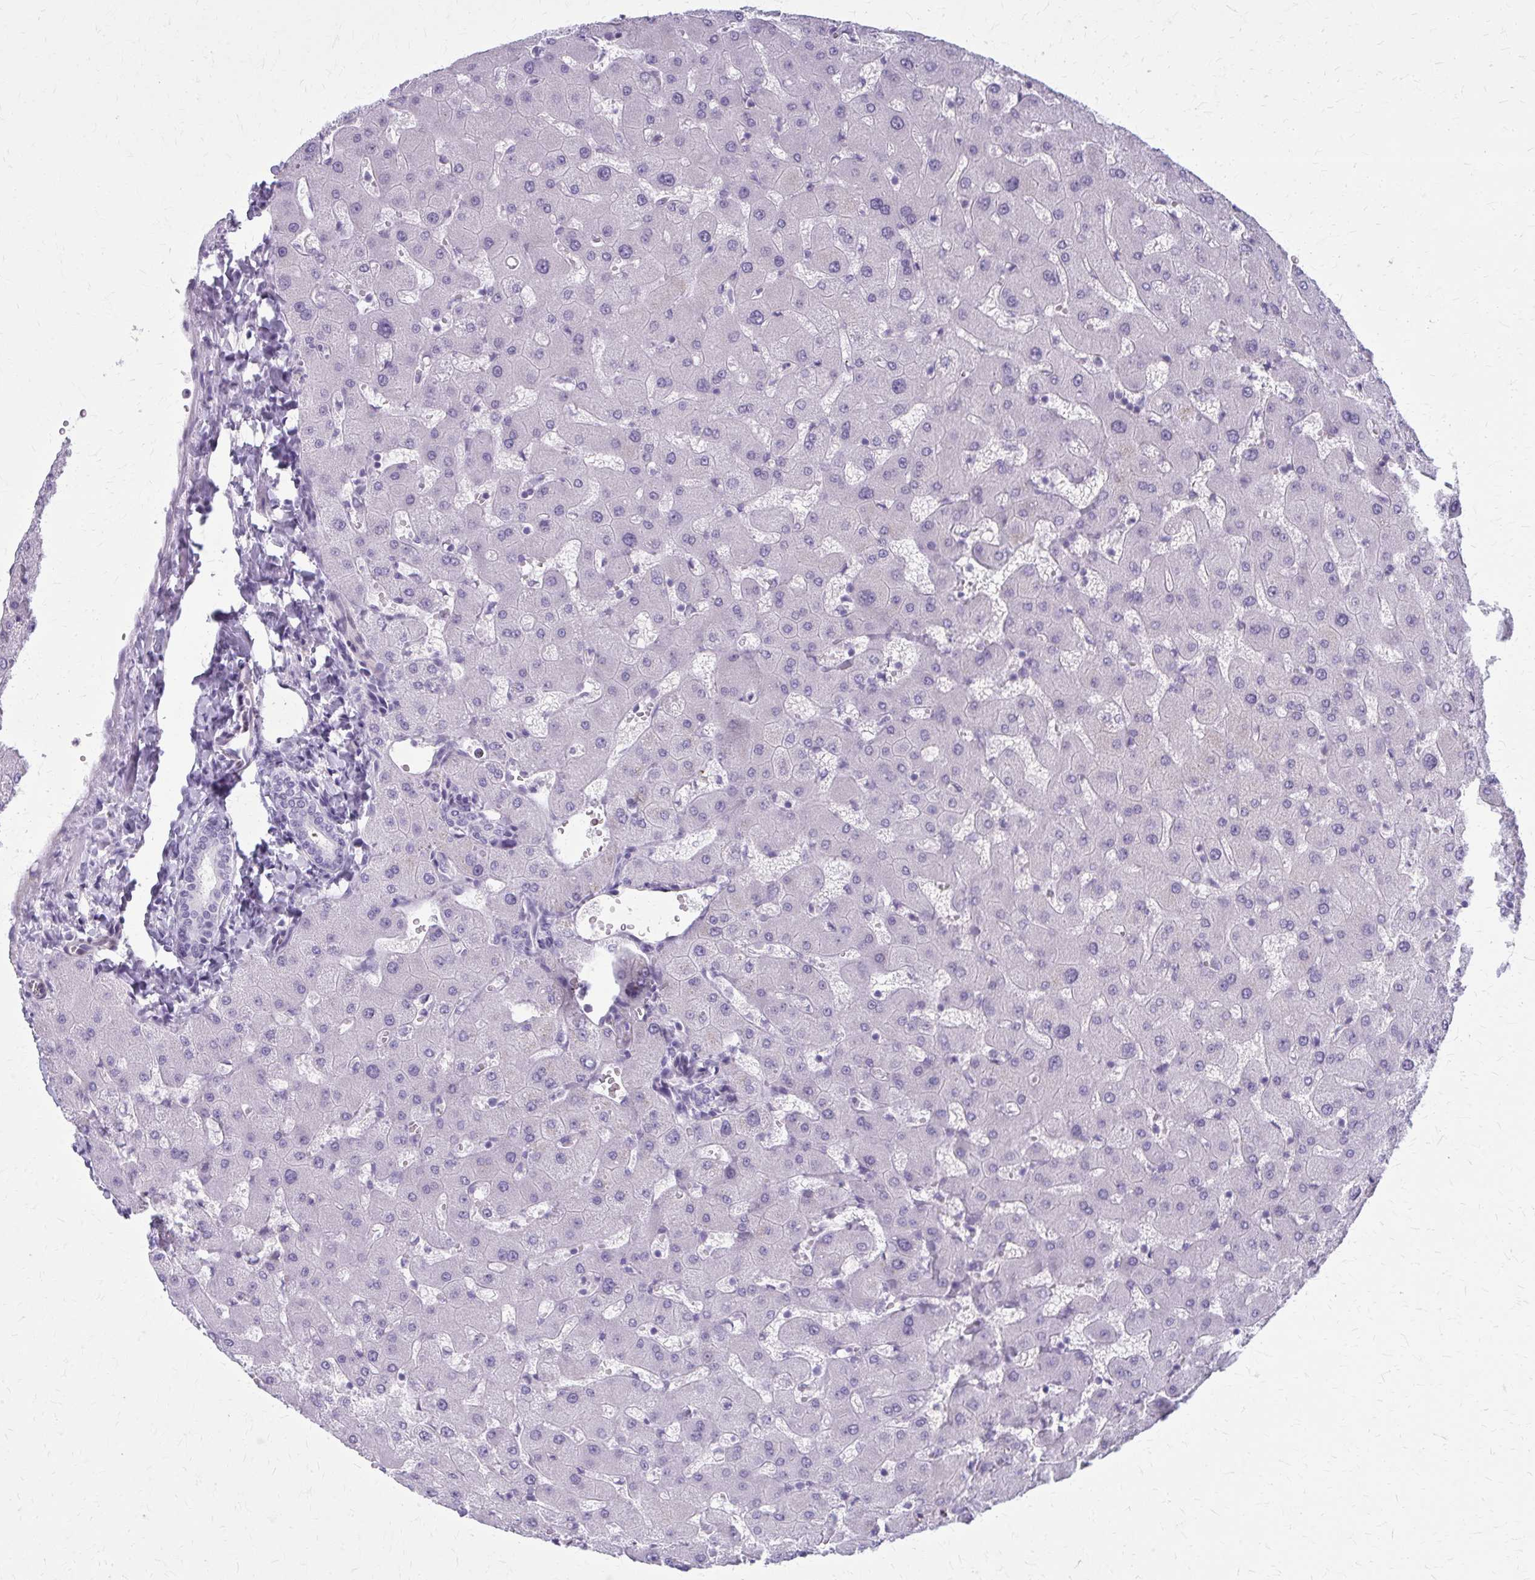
{"staining": {"intensity": "negative", "quantity": "none", "location": "none"}, "tissue": "liver", "cell_type": "Cholangiocytes", "image_type": "normal", "snomed": [{"axis": "morphology", "description": "Normal tissue, NOS"}, {"axis": "topography", "description": "Liver"}], "caption": "Cholangiocytes are negative for protein expression in normal human liver. The staining was performed using DAB (3,3'-diaminobenzidine) to visualize the protein expression in brown, while the nuclei were stained in blue with hematoxylin (Magnification: 20x).", "gene": "CASQ2", "patient": {"sex": "female", "age": 63}}